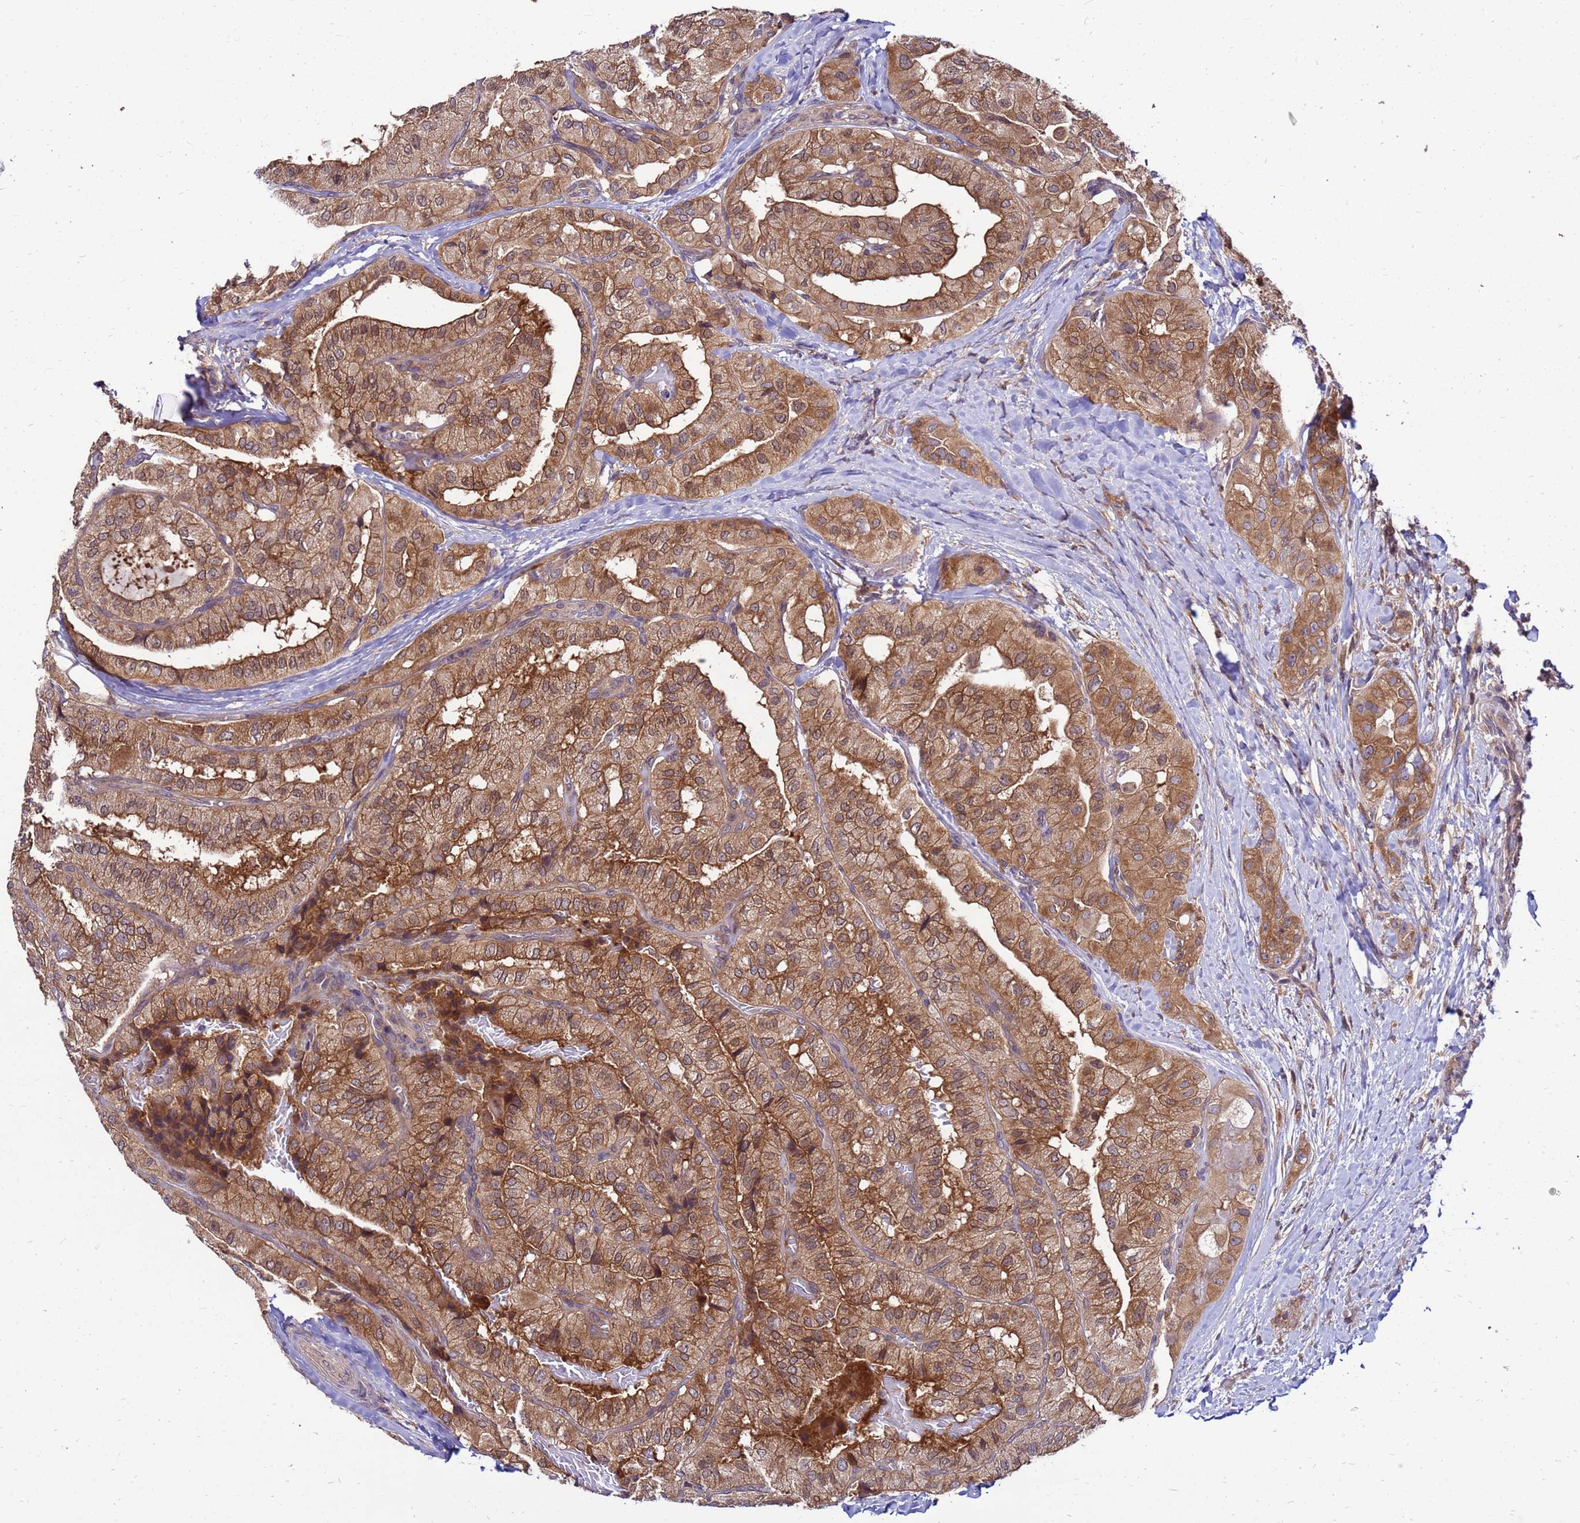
{"staining": {"intensity": "moderate", "quantity": ">75%", "location": "cytoplasmic/membranous"}, "tissue": "thyroid cancer", "cell_type": "Tumor cells", "image_type": "cancer", "snomed": [{"axis": "morphology", "description": "Normal tissue, NOS"}, {"axis": "morphology", "description": "Papillary adenocarcinoma, NOS"}, {"axis": "topography", "description": "Thyroid gland"}], "caption": "The immunohistochemical stain labels moderate cytoplasmic/membranous expression in tumor cells of thyroid papillary adenocarcinoma tissue.", "gene": "GET3", "patient": {"sex": "female", "age": 59}}